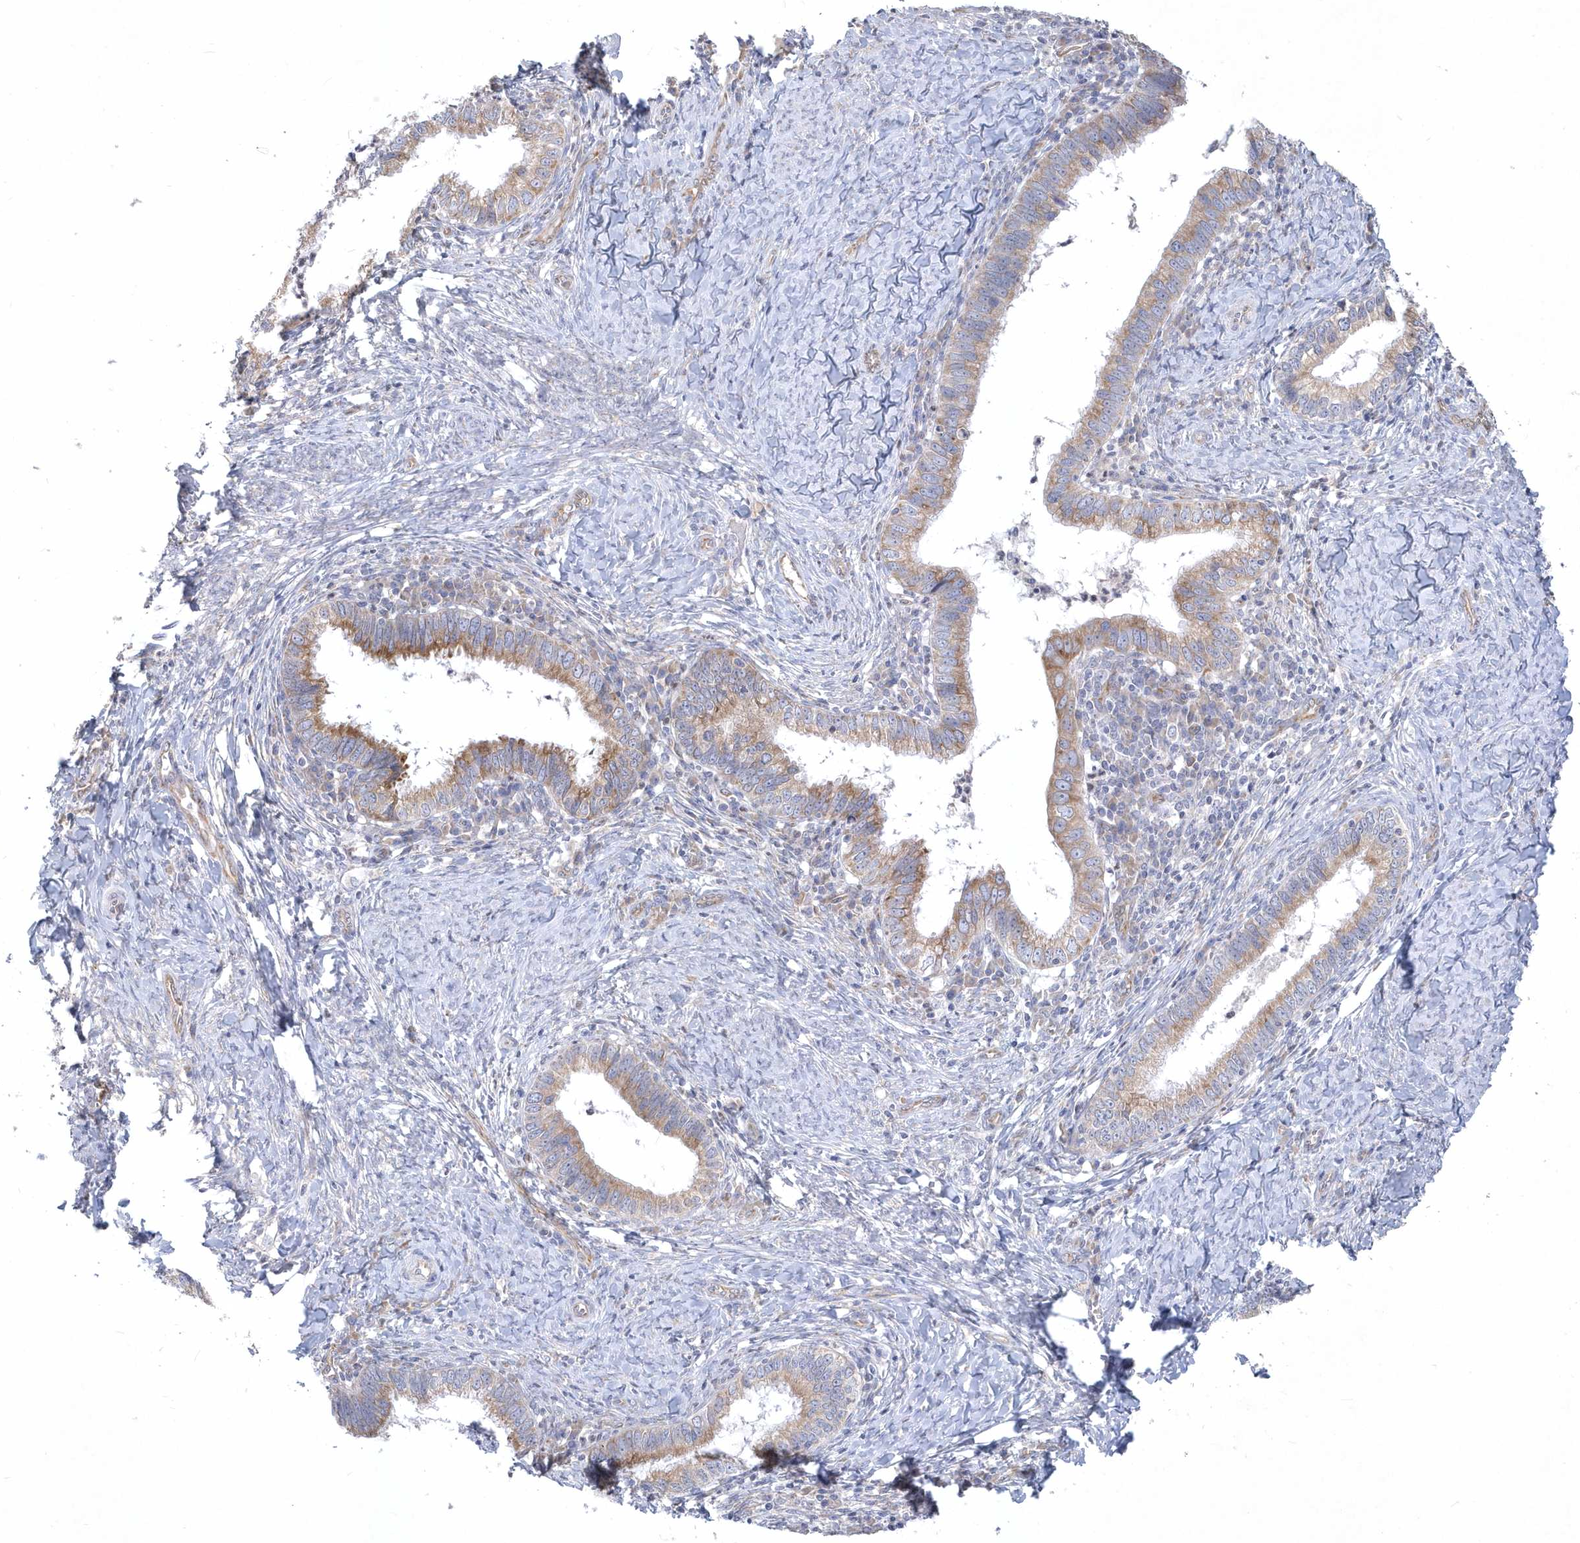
{"staining": {"intensity": "moderate", "quantity": "25%-75%", "location": "cytoplasmic/membranous"}, "tissue": "cervical cancer", "cell_type": "Tumor cells", "image_type": "cancer", "snomed": [{"axis": "morphology", "description": "Adenocarcinoma, NOS"}, {"axis": "topography", "description": "Cervix"}], "caption": "Immunohistochemical staining of adenocarcinoma (cervical) reveals moderate cytoplasmic/membranous protein expression in approximately 25%-75% of tumor cells.", "gene": "DGAT1", "patient": {"sex": "female", "age": 36}}